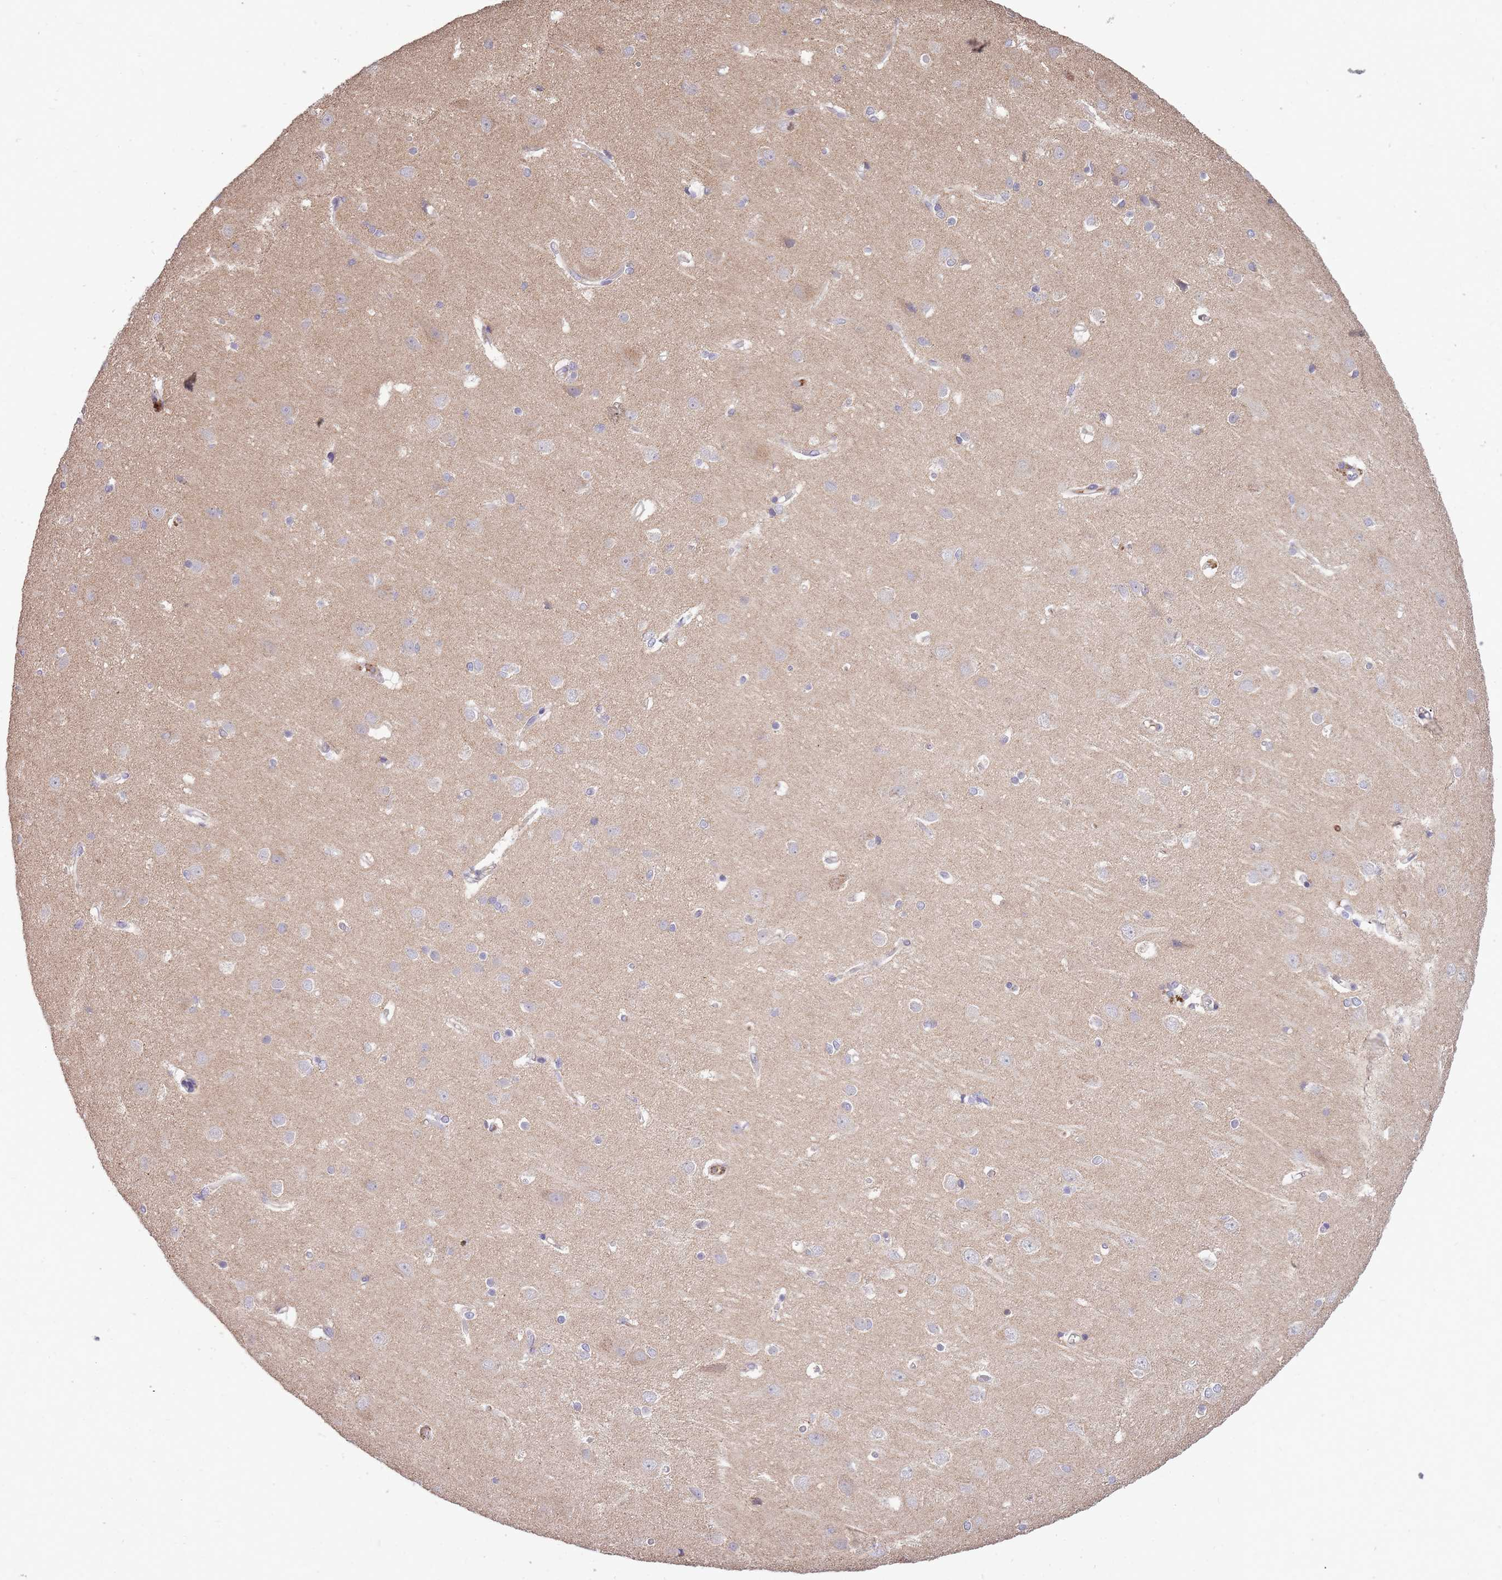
{"staining": {"intensity": "negative", "quantity": "none", "location": "none"}, "tissue": "cerebral cortex", "cell_type": "Endothelial cells", "image_type": "normal", "snomed": [{"axis": "morphology", "description": "Normal tissue, NOS"}, {"axis": "topography", "description": "Cerebral cortex"}], "caption": "Cerebral cortex was stained to show a protein in brown. There is no significant positivity in endothelial cells. (DAB IHC visualized using brightfield microscopy, high magnification).", "gene": "IGF2BP2", "patient": {"sex": "male", "age": 37}}